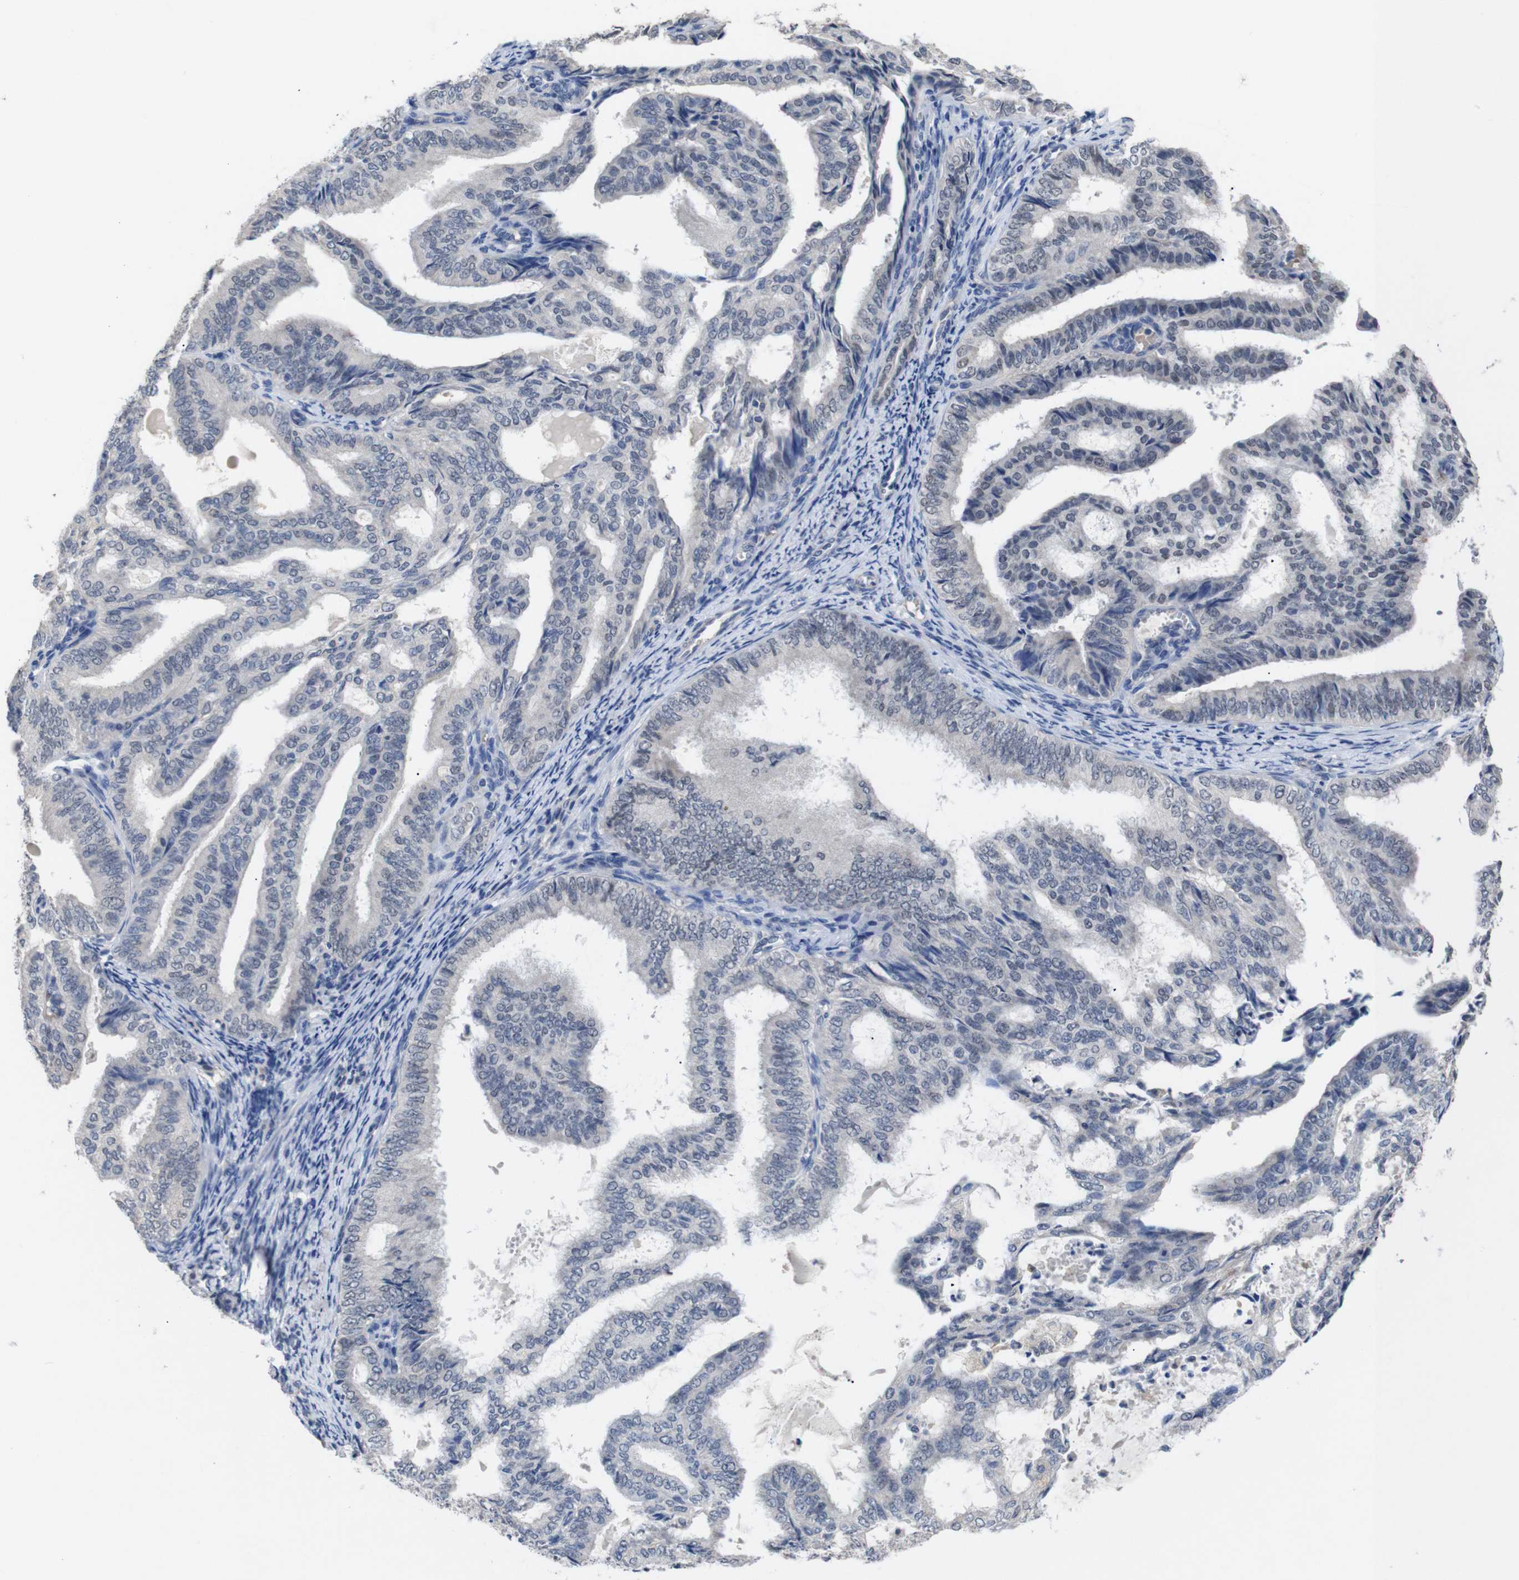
{"staining": {"intensity": "negative", "quantity": "none", "location": "none"}, "tissue": "endometrial cancer", "cell_type": "Tumor cells", "image_type": "cancer", "snomed": [{"axis": "morphology", "description": "Adenocarcinoma, NOS"}, {"axis": "topography", "description": "Endometrium"}], "caption": "Tumor cells show no significant protein staining in endometrial cancer.", "gene": "HNF1A", "patient": {"sex": "female", "age": 58}}